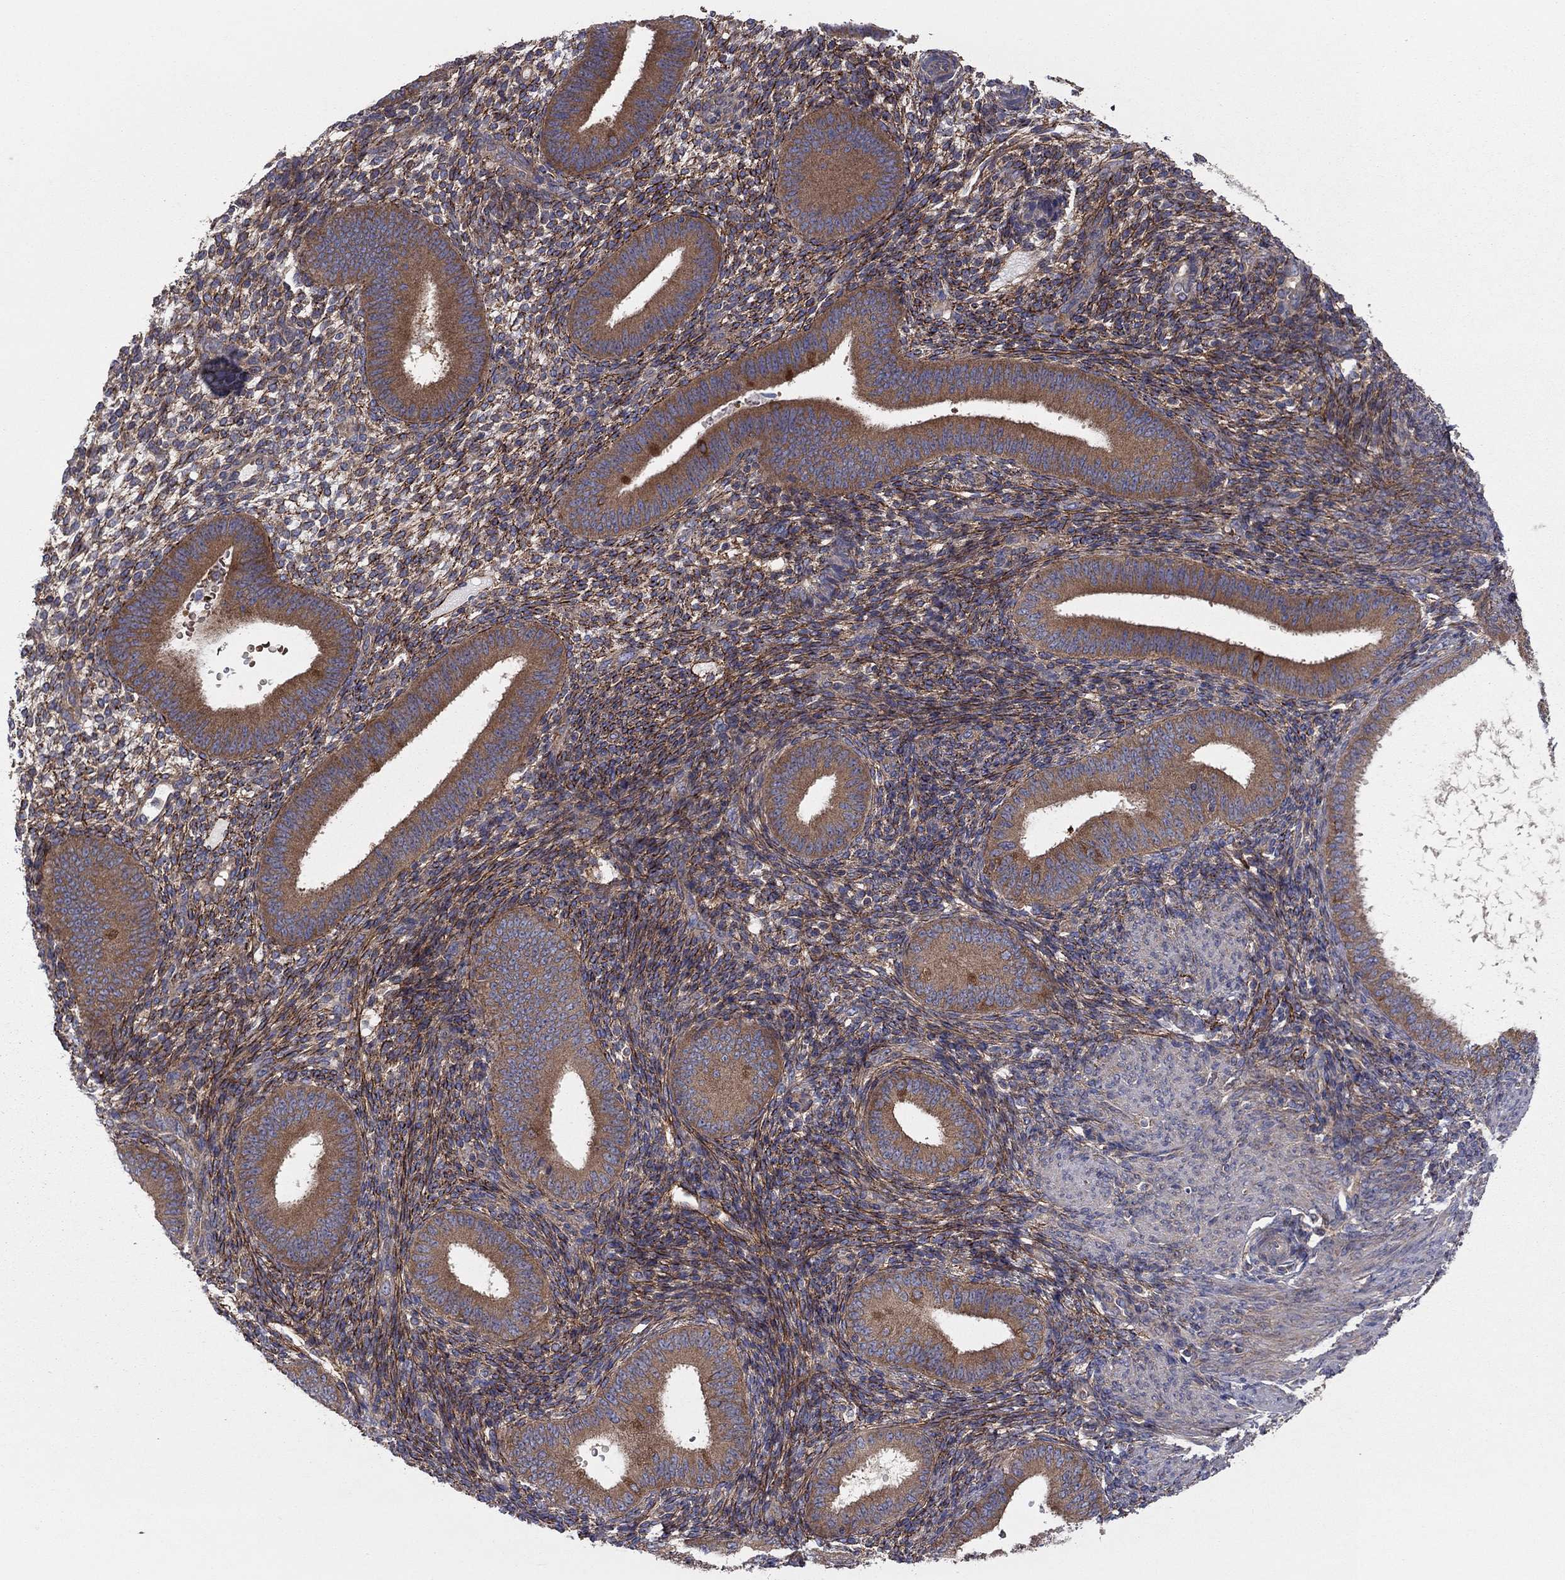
{"staining": {"intensity": "moderate", "quantity": "25%-75%", "location": "cytoplasmic/membranous"}, "tissue": "endometrium", "cell_type": "Cells in endometrial stroma", "image_type": "normal", "snomed": [{"axis": "morphology", "description": "Normal tissue, NOS"}, {"axis": "topography", "description": "Endometrium"}], "caption": "IHC staining of unremarkable endometrium, which demonstrates medium levels of moderate cytoplasmic/membranous positivity in approximately 25%-75% of cells in endometrial stroma indicating moderate cytoplasmic/membranous protein staining. The staining was performed using DAB (brown) for protein detection and nuclei were counterstained in hematoxylin (blue).", "gene": "RNF123", "patient": {"sex": "female", "age": 39}}